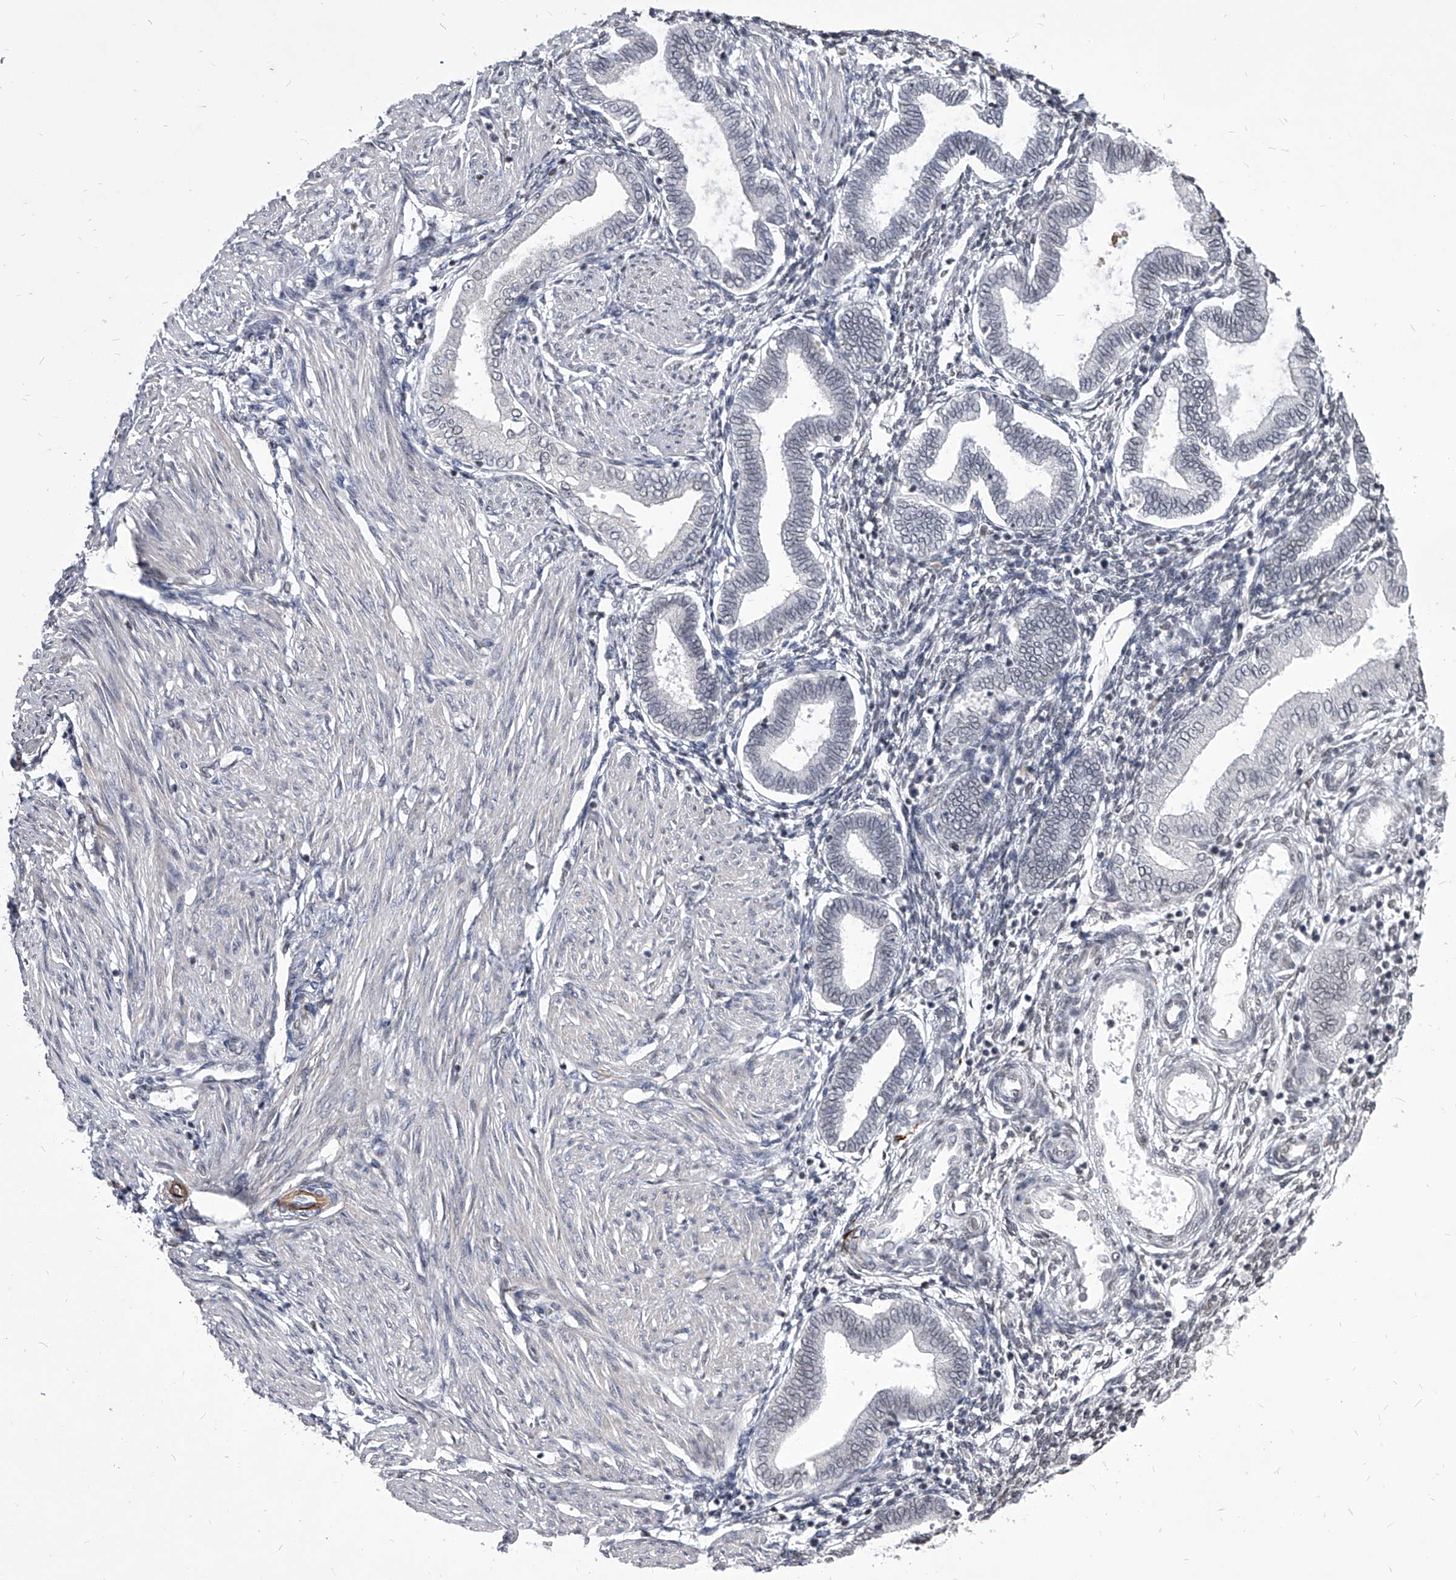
{"staining": {"intensity": "negative", "quantity": "none", "location": "none"}, "tissue": "endometrium", "cell_type": "Cells in endometrial stroma", "image_type": "normal", "snomed": [{"axis": "morphology", "description": "Normal tissue, NOS"}, {"axis": "topography", "description": "Endometrium"}], "caption": "Endometrium stained for a protein using IHC exhibits no staining cells in endometrial stroma.", "gene": "PPIL4", "patient": {"sex": "female", "age": 53}}